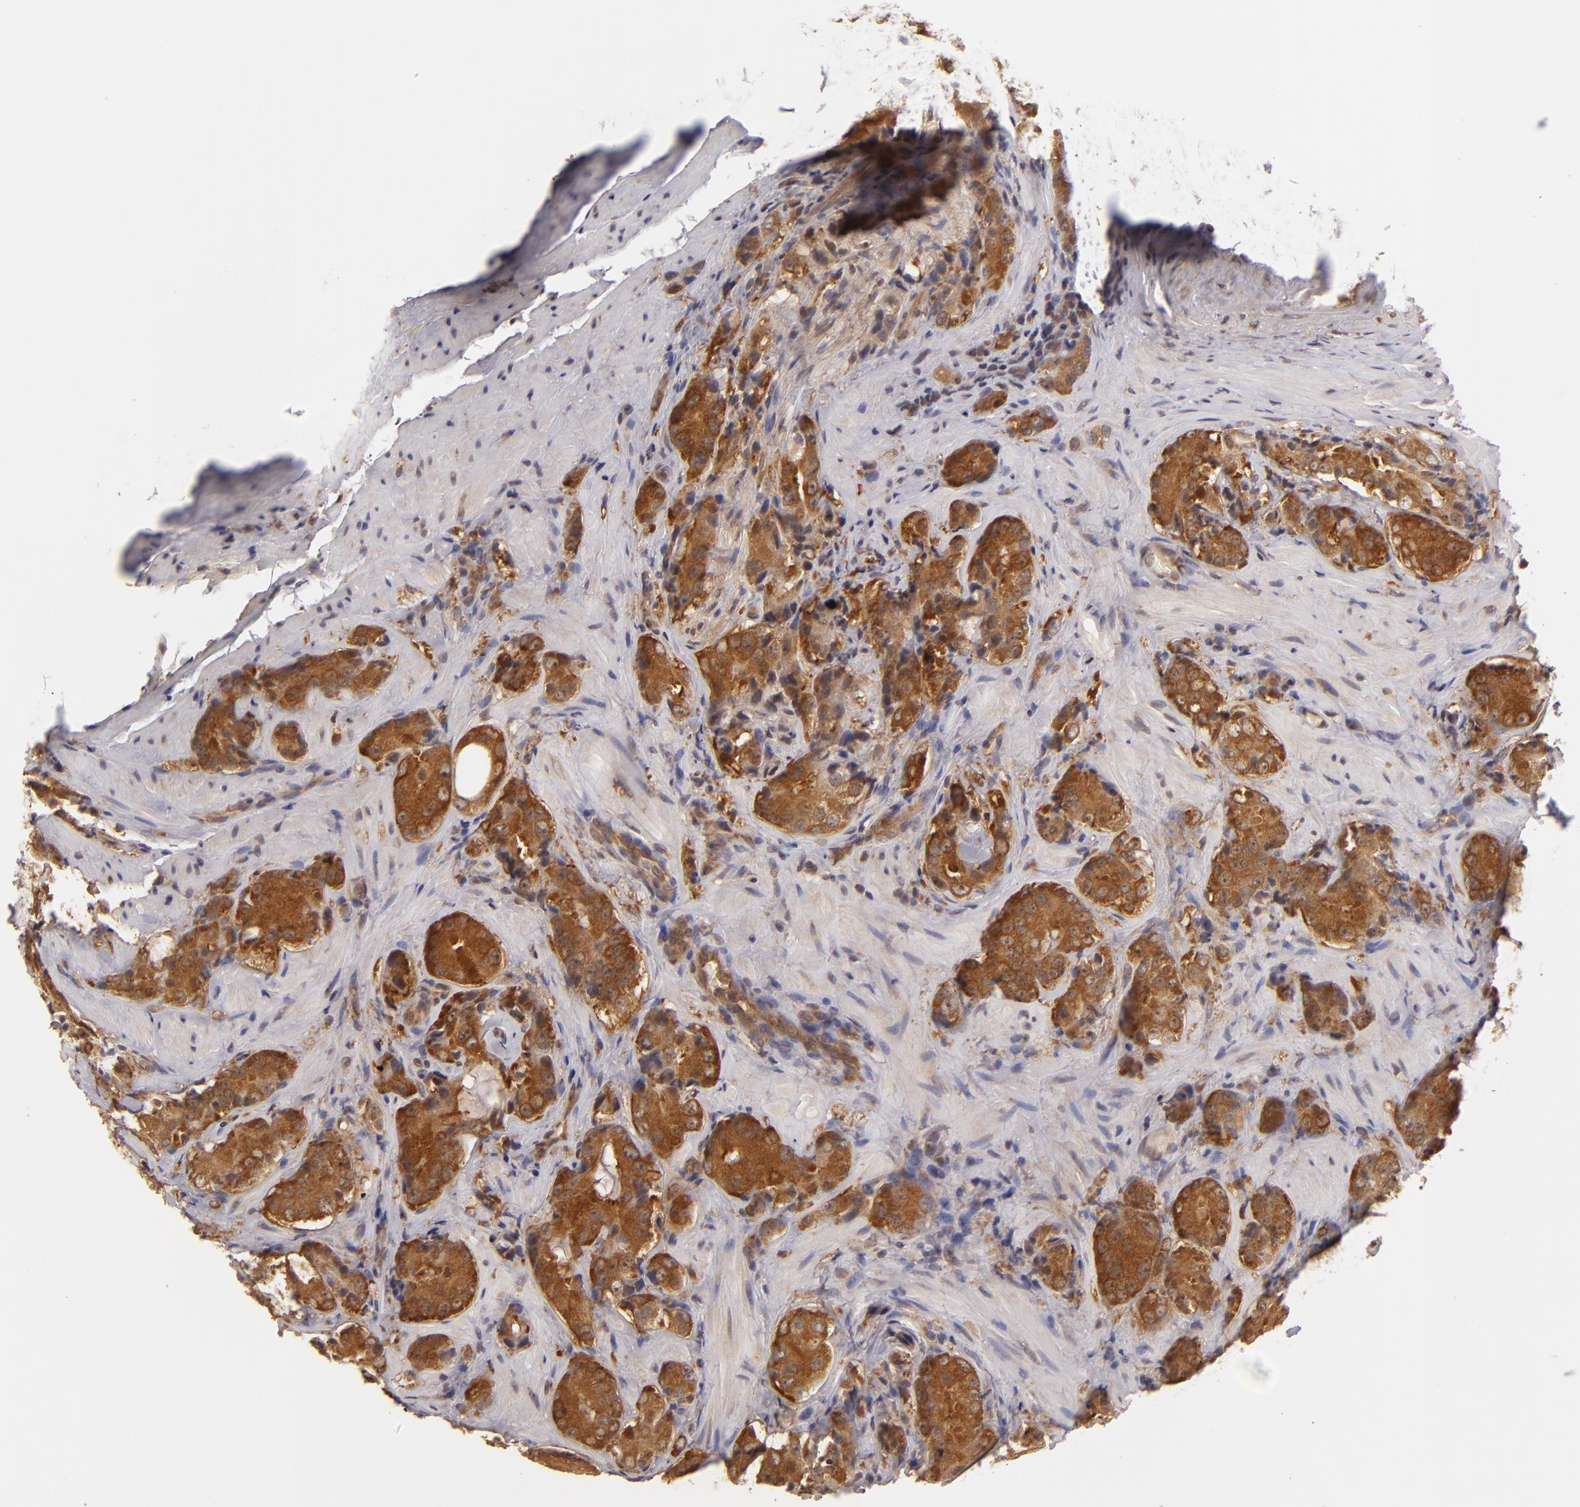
{"staining": {"intensity": "strong", "quantity": ">75%", "location": "cytoplasmic/membranous"}, "tissue": "prostate cancer", "cell_type": "Tumor cells", "image_type": "cancer", "snomed": [{"axis": "morphology", "description": "Adenocarcinoma, High grade"}, {"axis": "topography", "description": "Prostate"}], "caption": "Human prostate cancer stained for a protein (brown) reveals strong cytoplasmic/membranous positive staining in about >75% of tumor cells.", "gene": "MAPK3", "patient": {"sex": "male", "age": 70}}